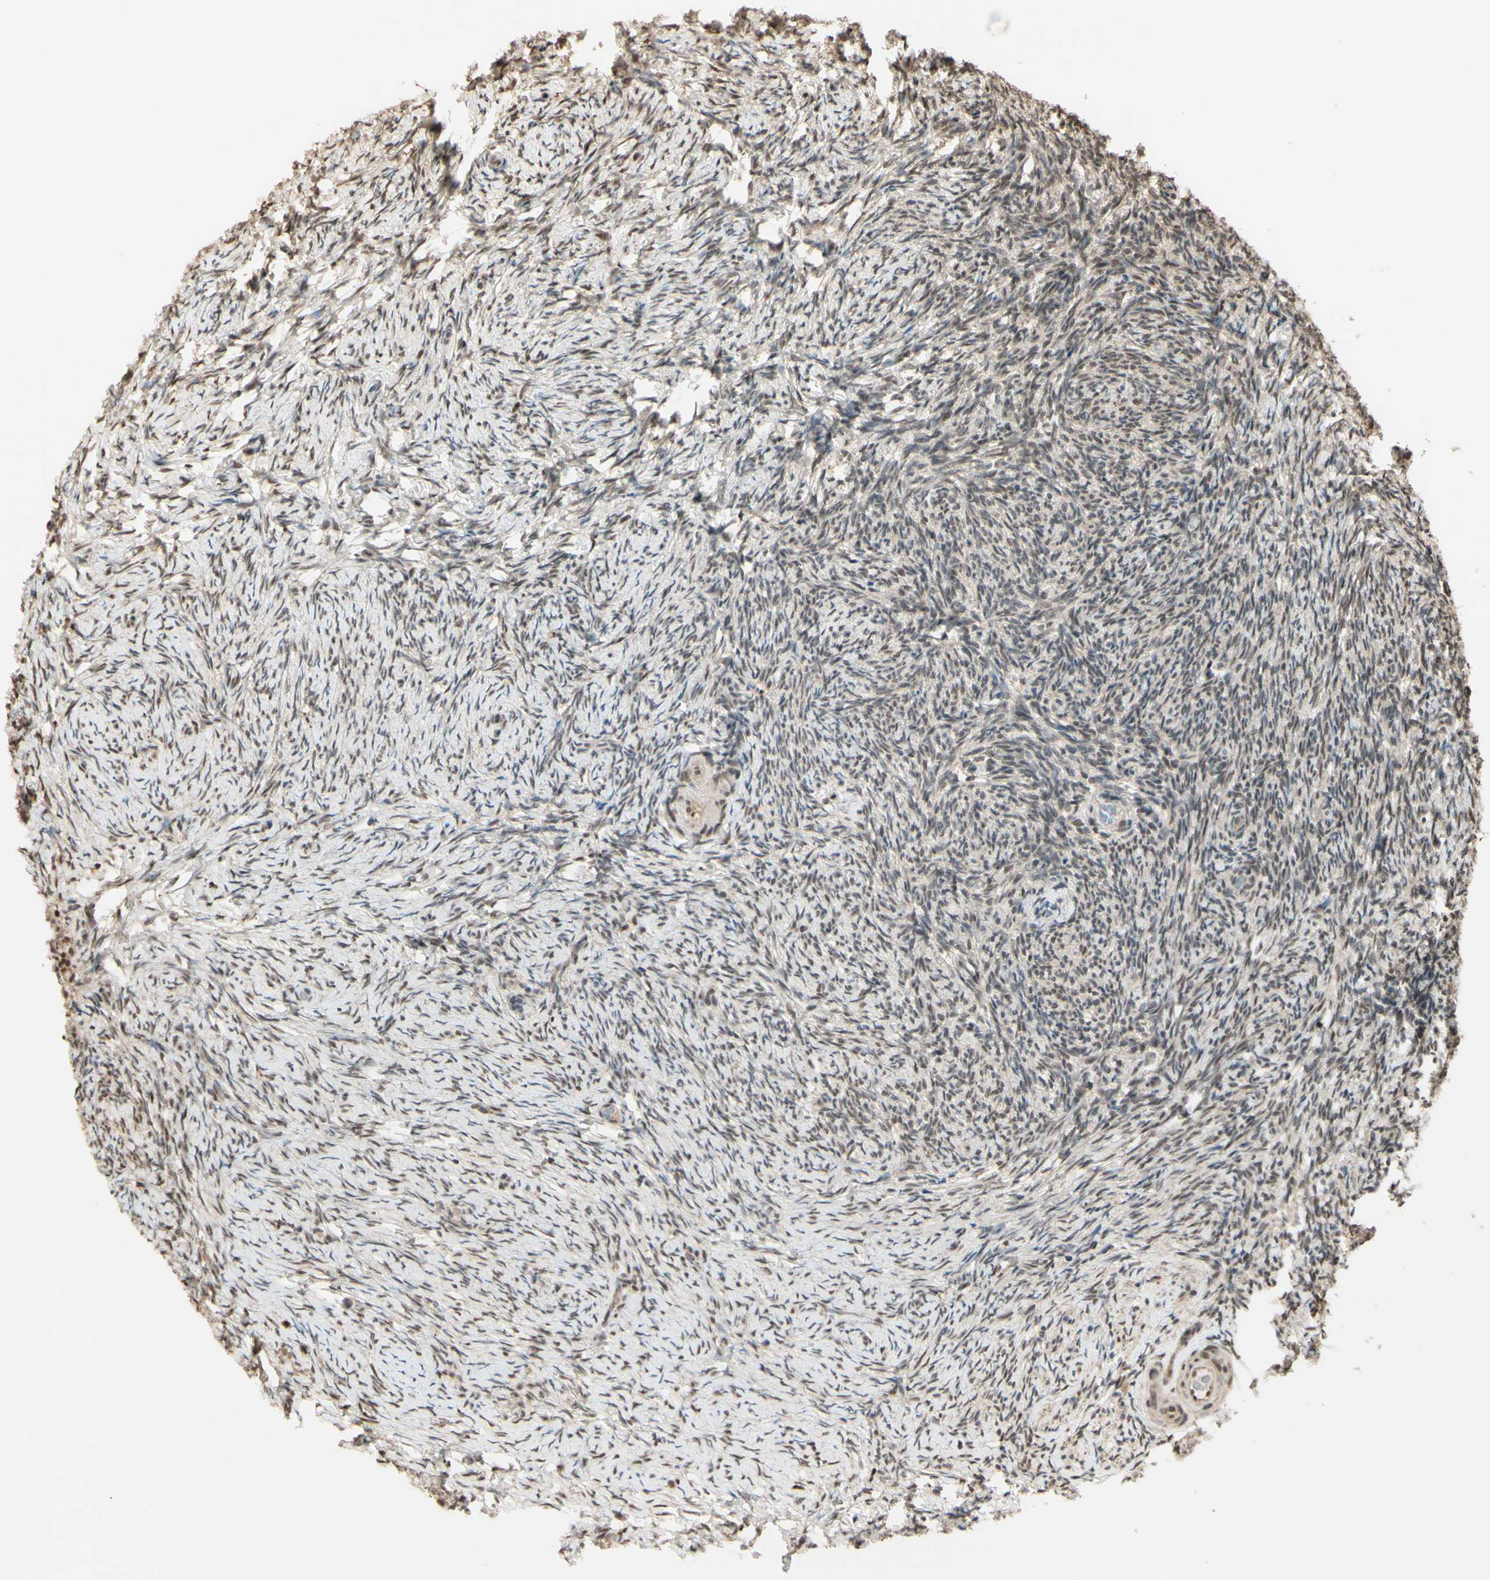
{"staining": {"intensity": "moderate", "quantity": ">75%", "location": "nuclear"}, "tissue": "ovary", "cell_type": "Ovarian stroma cells", "image_type": "normal", "snomed": [{"axis": "morphology", "description": "Normal tissue, NOS"}, {"axis": "topography", "description": "Ovary"}], "caption": "Immunohistochemical staining of benign ovary shows >75% levels of moderate nuclear protein staining in about >75% of ovarian stroma cells.", "gene": "HSF1", "patient": {"sex": "female", "age": 60}}